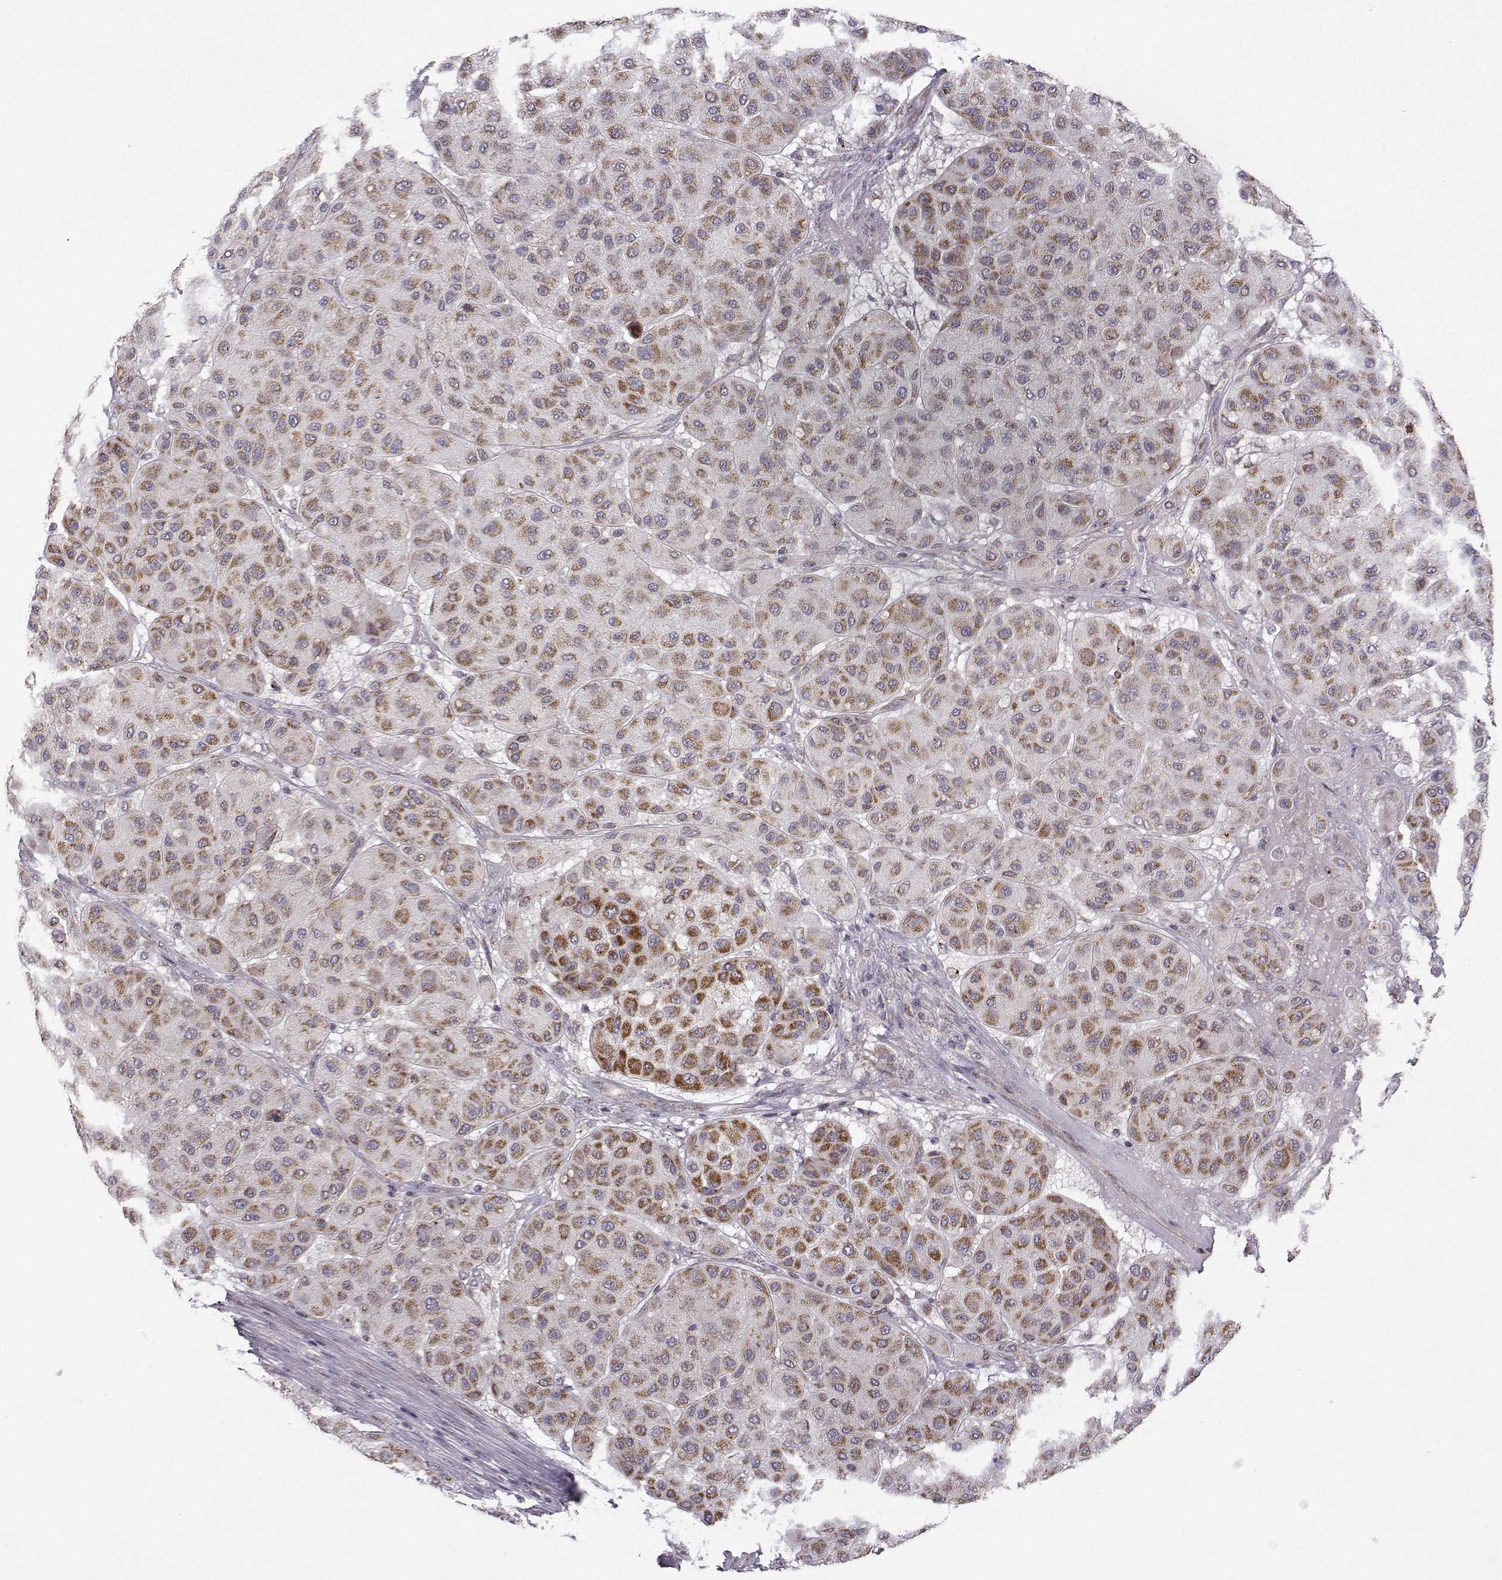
{"staining": {"intensity": "strong", "quantity": "25%-75%", "location": "cytoplasmic/membranous"}, "tissue": "melanoma", "cell_type": "Tumor cells", "image_type": "cancer", "snomed": [{"axis": "morphology", "description": "Malignant melanoma, Metastatic site"}, {"axis": "topography", "description": "Smooth muscle"}], "caption": "Immunohistochemical staining of human malignant melanoma (metastatic site) displays high levels of strong cytoplasmic/membranous positivity in approximately 25%-75% of tumor cells. (IHC, brightfield microscopy, high magnification).", "gene": "NECAB3", "patient": {"sex": "male", "age": 41}}